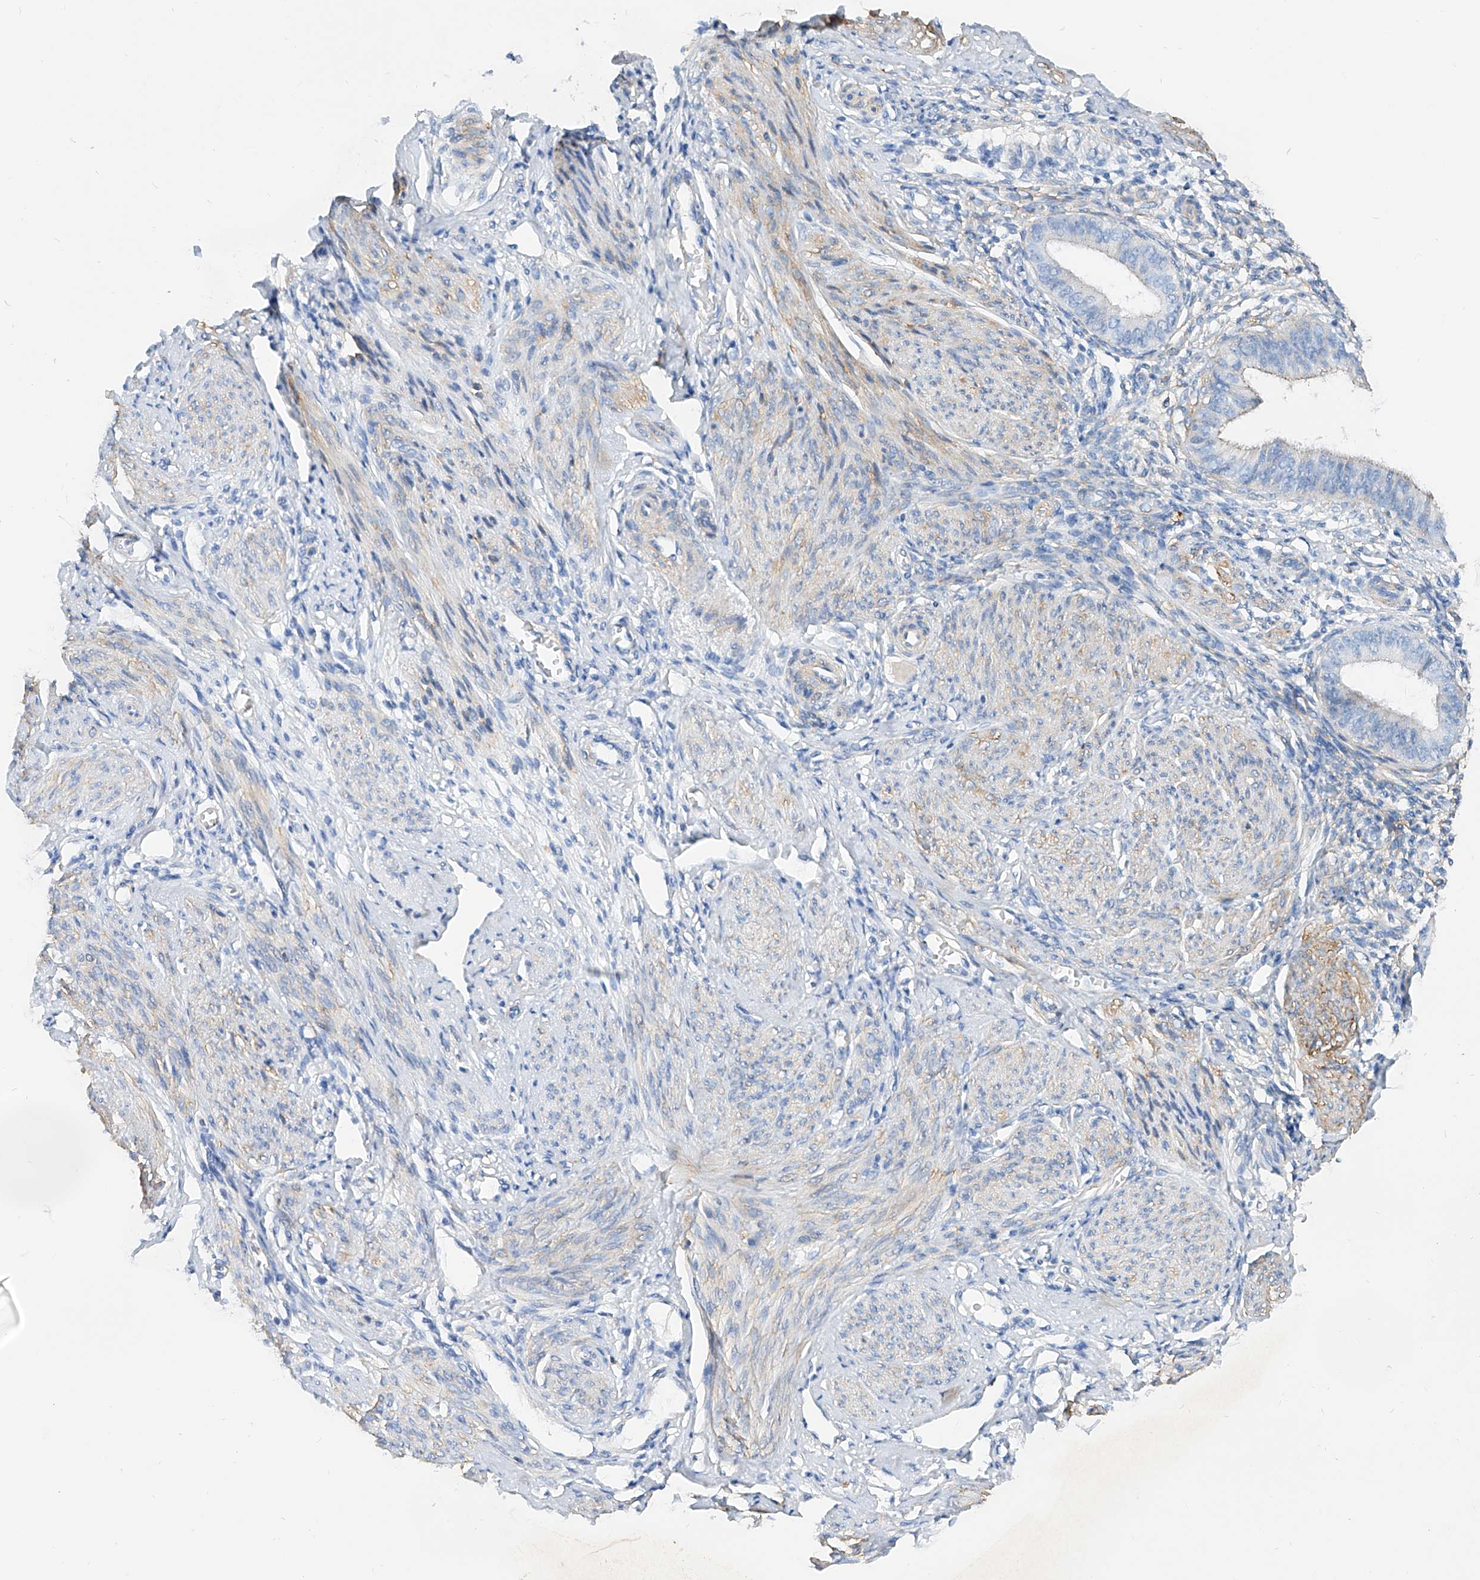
{"staining": {"intensity": "negative", "quantity": "none", "location": "none"}, "tissue": "endometrium", "cell_type": "Cells in endometrial stroma", "image_type": "normal", "snomed": [{"axis": "morphology", "description": "Normal tissue, NOS"}, {"axis": "topography", "description": "Uterus"}, {"axis": "topography", "description": "Endometrium"}], "caption": "Endometrium was stained to show a protein in brown. There is no significant staining in cells in endometrial stroma. (DAB (3,3'-diaminobenzidine) immunohistochemistry (IHC) visualized using brightfield microscopy, high magnification).", "gene": "TAS2R60", "patient": {"sex": "female", "age": 48}}